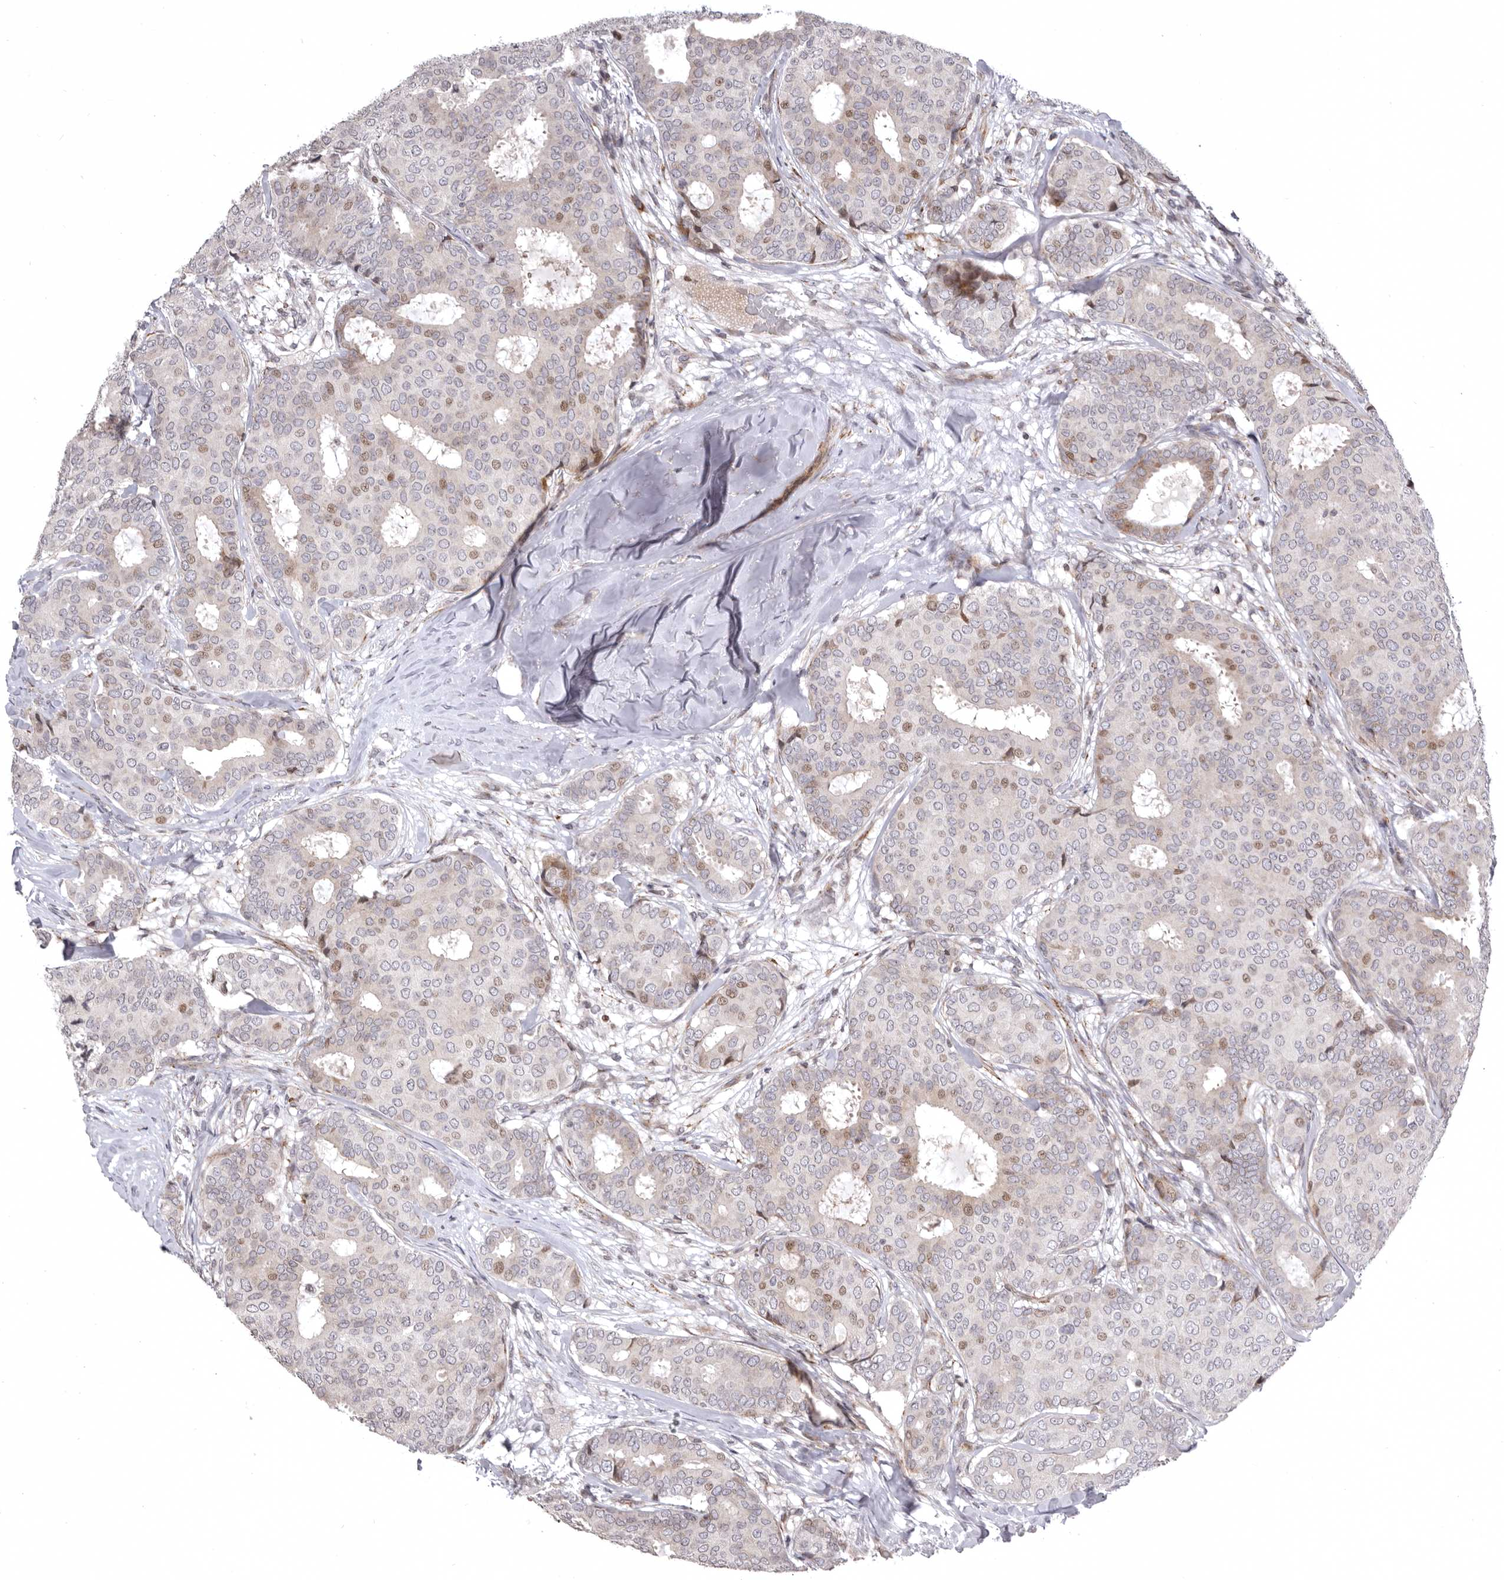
{"staining": {"intensity": "moderate", "quantity": "25%-75%", "location": "nuclear"}, "tissue": "breast cancer", "cell_type": "Tumor cells", "image_type": "cancer", "snomed": [{"axis": "morphology", "description": "Duct carcinoma"}, {"axis": "topography", "description": "Breast"}], "caption": "Tumor cells show medium levels of moderate nuclear staining in about 25%-75% of cells in human breast cancer.", "gene": "AZIN1", "patient": {"sex": "female", "age": 75}}